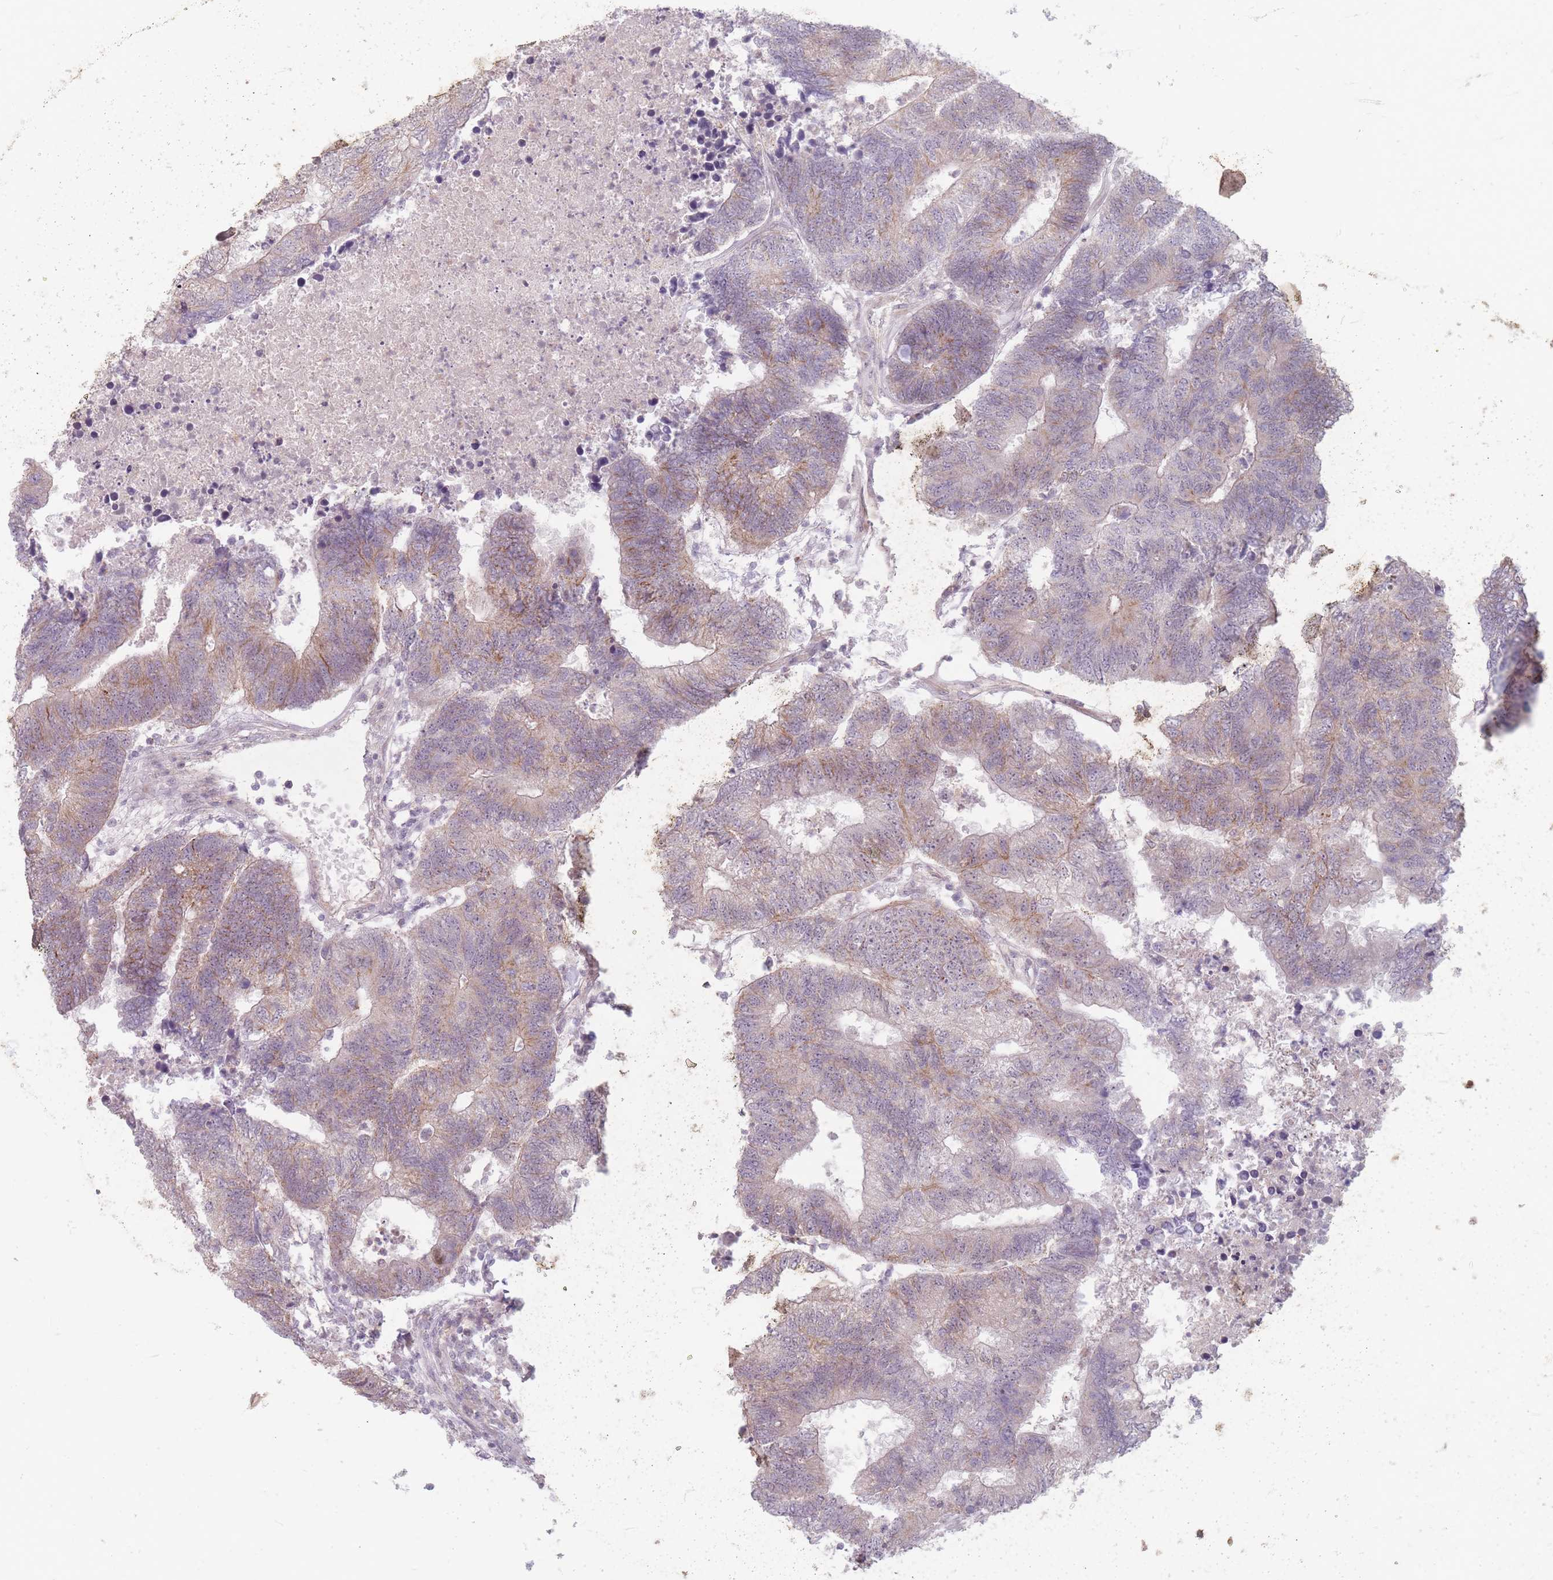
{"staining": {"intensity": "weak", "quantity": "25%-75%", "location": "cytoplasmic/membranous"}, "tissue": "colorectal cancer", "cell_type": "Tumor cells", "image_type": "cancer", "snomed": [{"axis": "morphology", "description": "Adenocarcinoma, NOS"}, {"axis": "topography", "description": "Colon"}], "caption": "The immunohistochemical stain shows weak cytoplasmic/membranous expression in tumor cells of colorectal cancer tissue.", "gene": "GABRA6", "patient": {"sex": "female", "age": 48}}